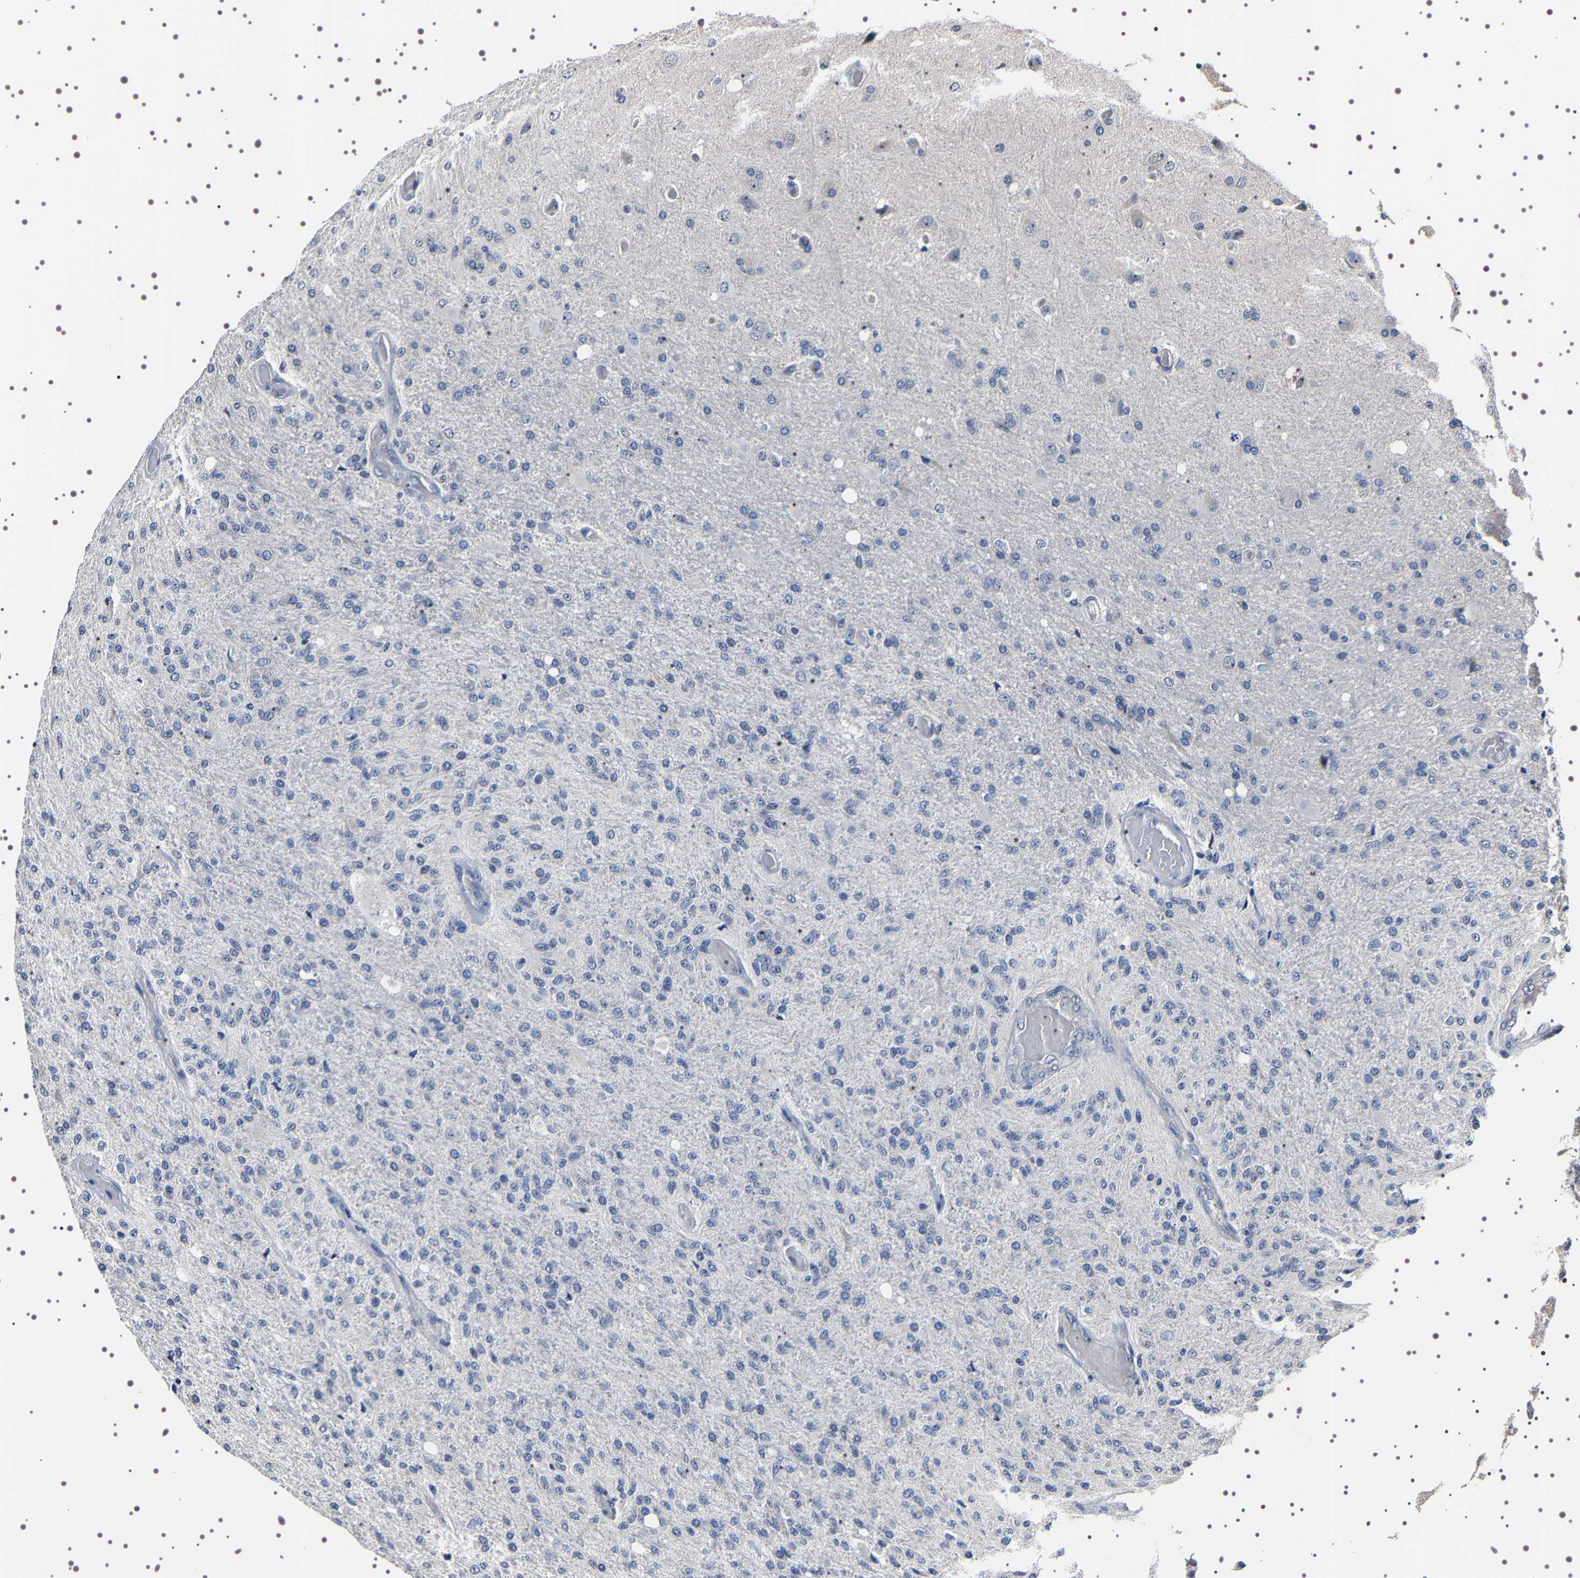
{"staining": {"intensity": "weak", "quantity": "<25%", "location": "nuclear"}, "tissue": "glioma", "cell_type": "Tumor cells", "image_type": "cancer", "snomed": [{"axis": "morphology", "description": "Normal tissue, NOS"}, {"axis": "morphology", "description": "Glioma, malignant, High grade"}, {"axis": "topography", "description": "Cerebral cortex"}], "caption": "An image of human malignant glioma (high-grade) is negative for staining in tumor cells.", "gene": "GNL3", "patient": {"sex": "male", "age": 77}}